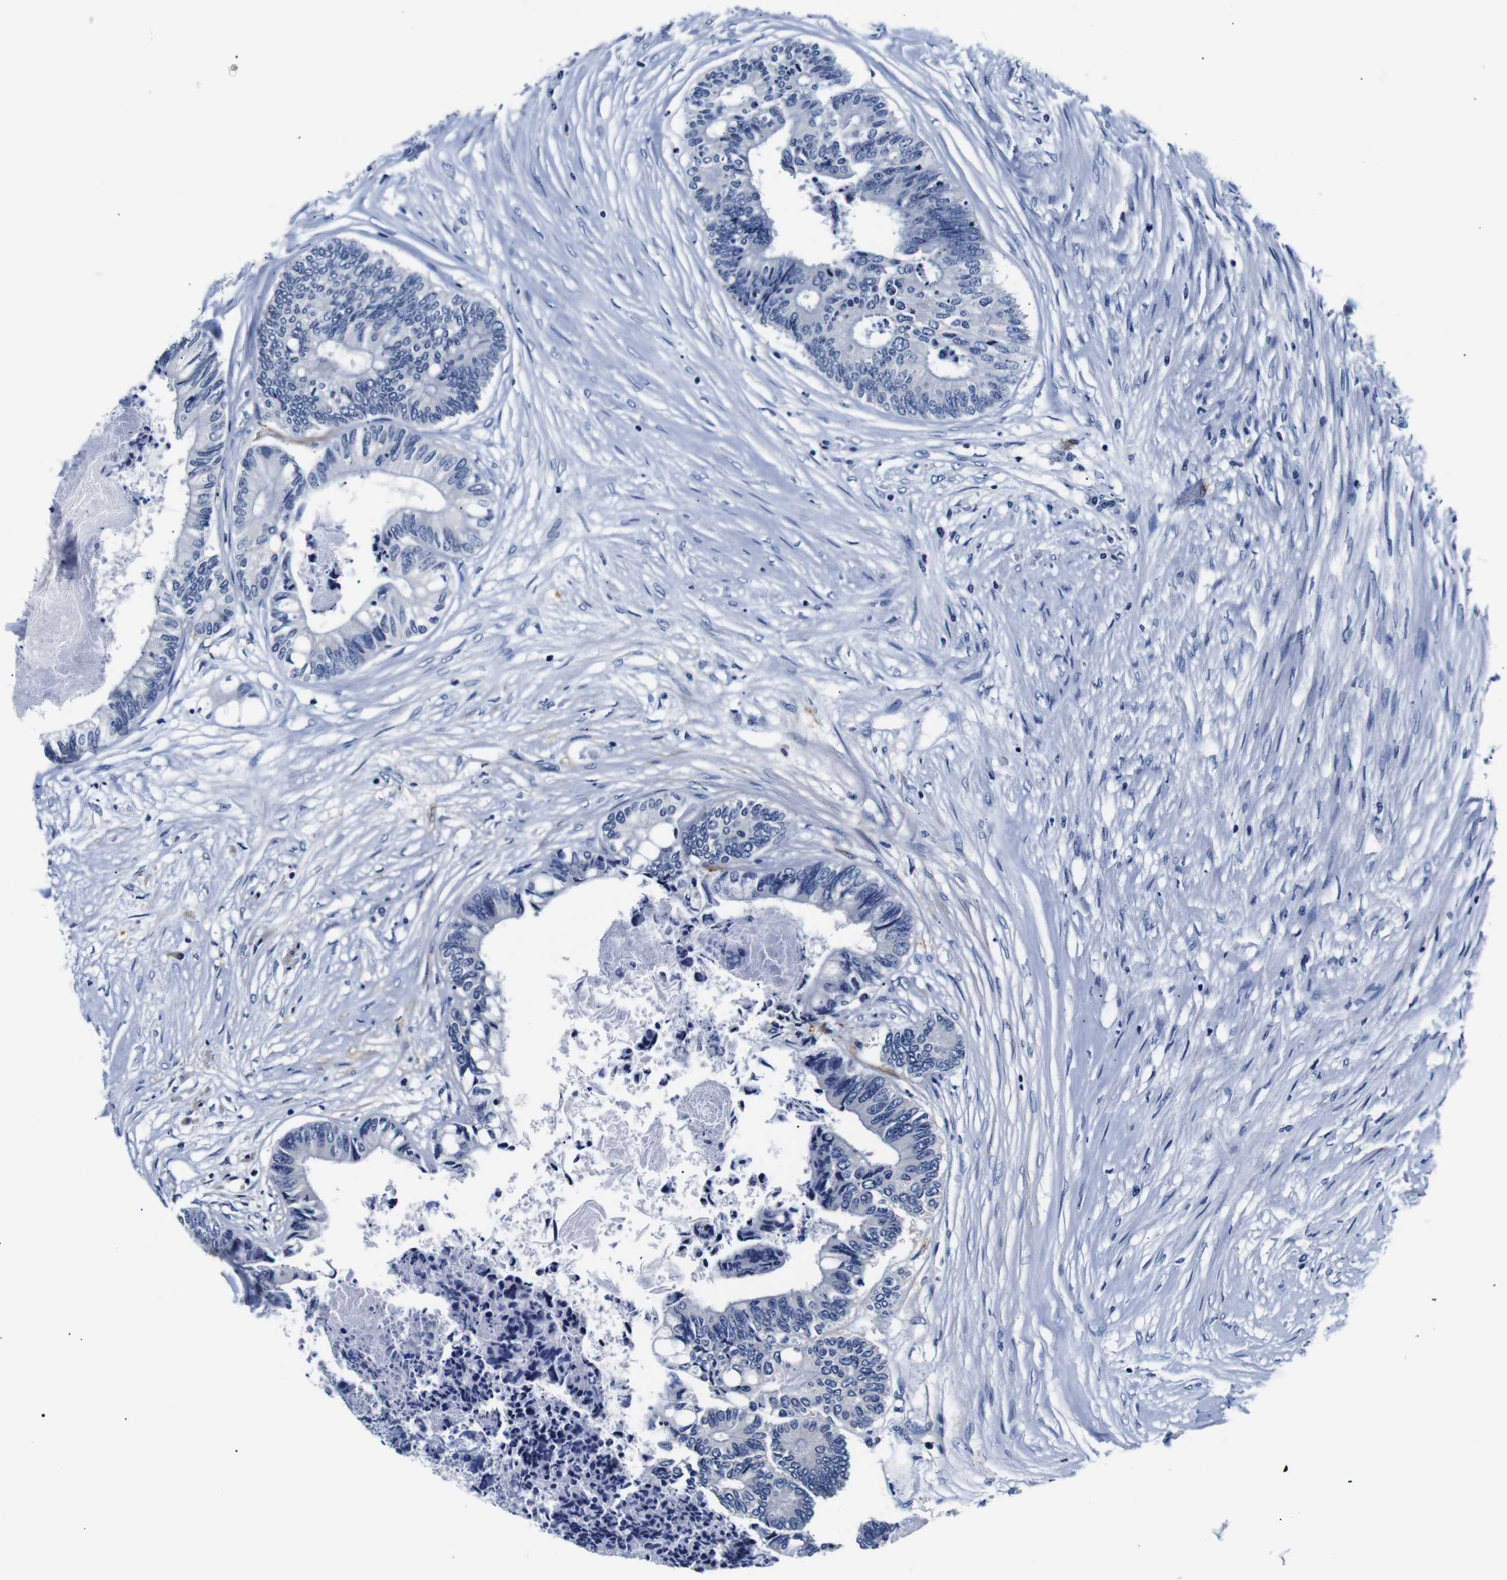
{"staining": {"intensity": "negative", "quantity": "none", "location": "none"}, "tissue": "colorectal cancer", "cell_type": "Tumor cells", "image_type": "cancer", "snomed": [{"axis": "morphology", "description": "Adenocarcinoma, NOS"}, {"axis": "topography", "description": "Rectum"}], "caption": "Immunohistochemical staining of human colorectal cancer reveals no significant expression in tumor cells. Brightfield microscopy of IHC stained with DAB (brown) and hematoxylin (blue), captured at high magnification.", "gene": "GAP43", "patient": {"sex": "male", "age": 63}}